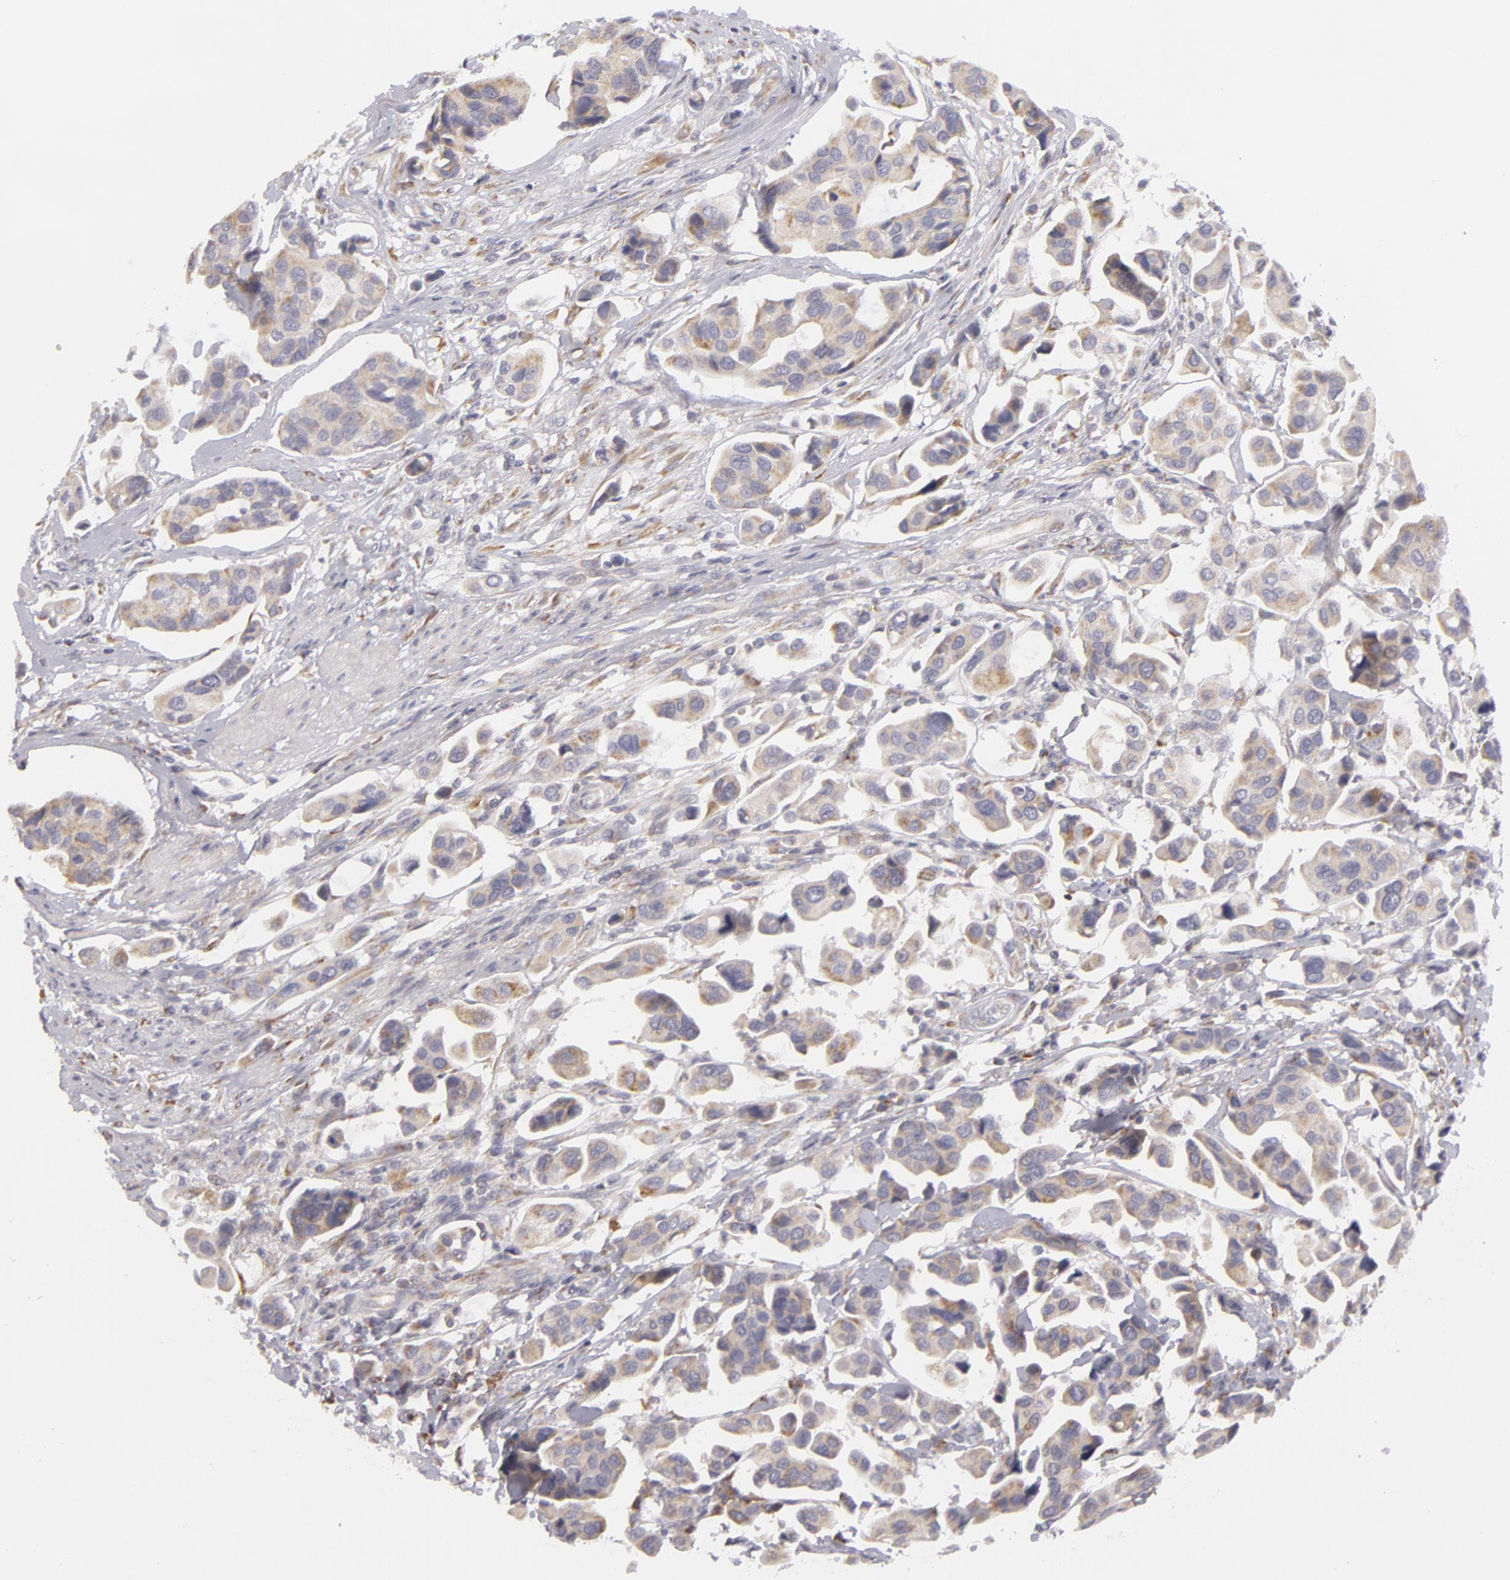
{"staining": {"intensity": "weak", "quantity": ">75%", "location": "cytoplasmic/membranous"}, "tissue": "urothelial cancer", "cell_type": "Tumor cells", "image_type": "cancer", "snomed": [{"axis": "morphology", "description": "Adenocarcinoma, NOS"}, {"axis": "topography", "description": "Urinary bladder"}], "caption": "About >75% of tumor cells in adenocarcinoma display weak cytoplasmic/membranous protein staining as visualized by brown immunohistochemical staining.", "gene": "ATP2B3", "patient": {"sex": "male", "age": 61}}